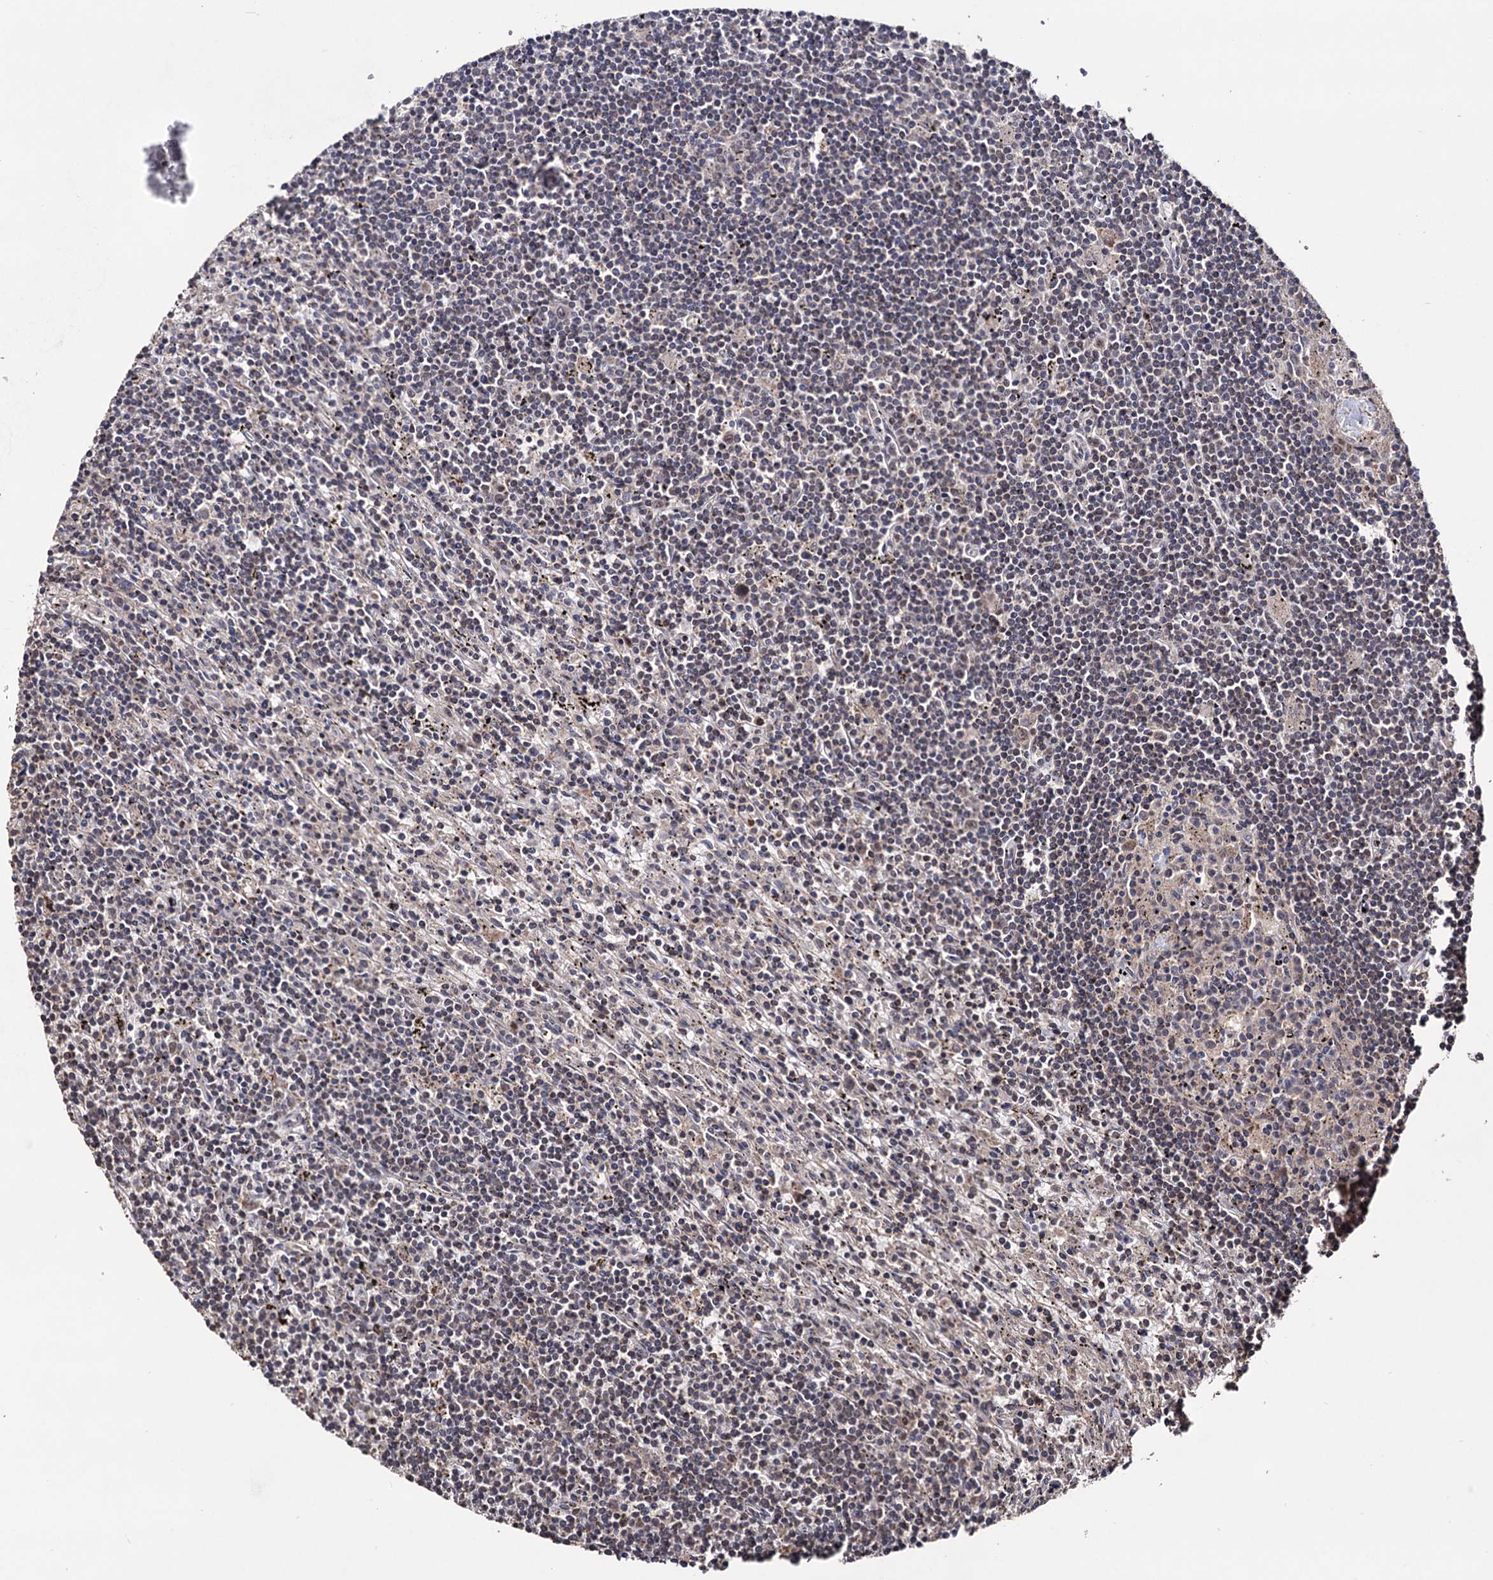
{"staining": {"intensity": "negative", "quantity": "none", "location": "none"}, "tissue": "lymphoma", "cell_type": "Tumor cells", "image_type": "cancer", "snomed": [{"axis": "morphology", "description": "Malignant lymphoma, non-Hodgkin's type, Low grade"}, {"axis": "topography", "description": "Spleen"}], "caption": "Tumor cells show no significant expression in lymphoma.", "gene": "KLF5", "patient": {"sex": "male", "age": 76}}